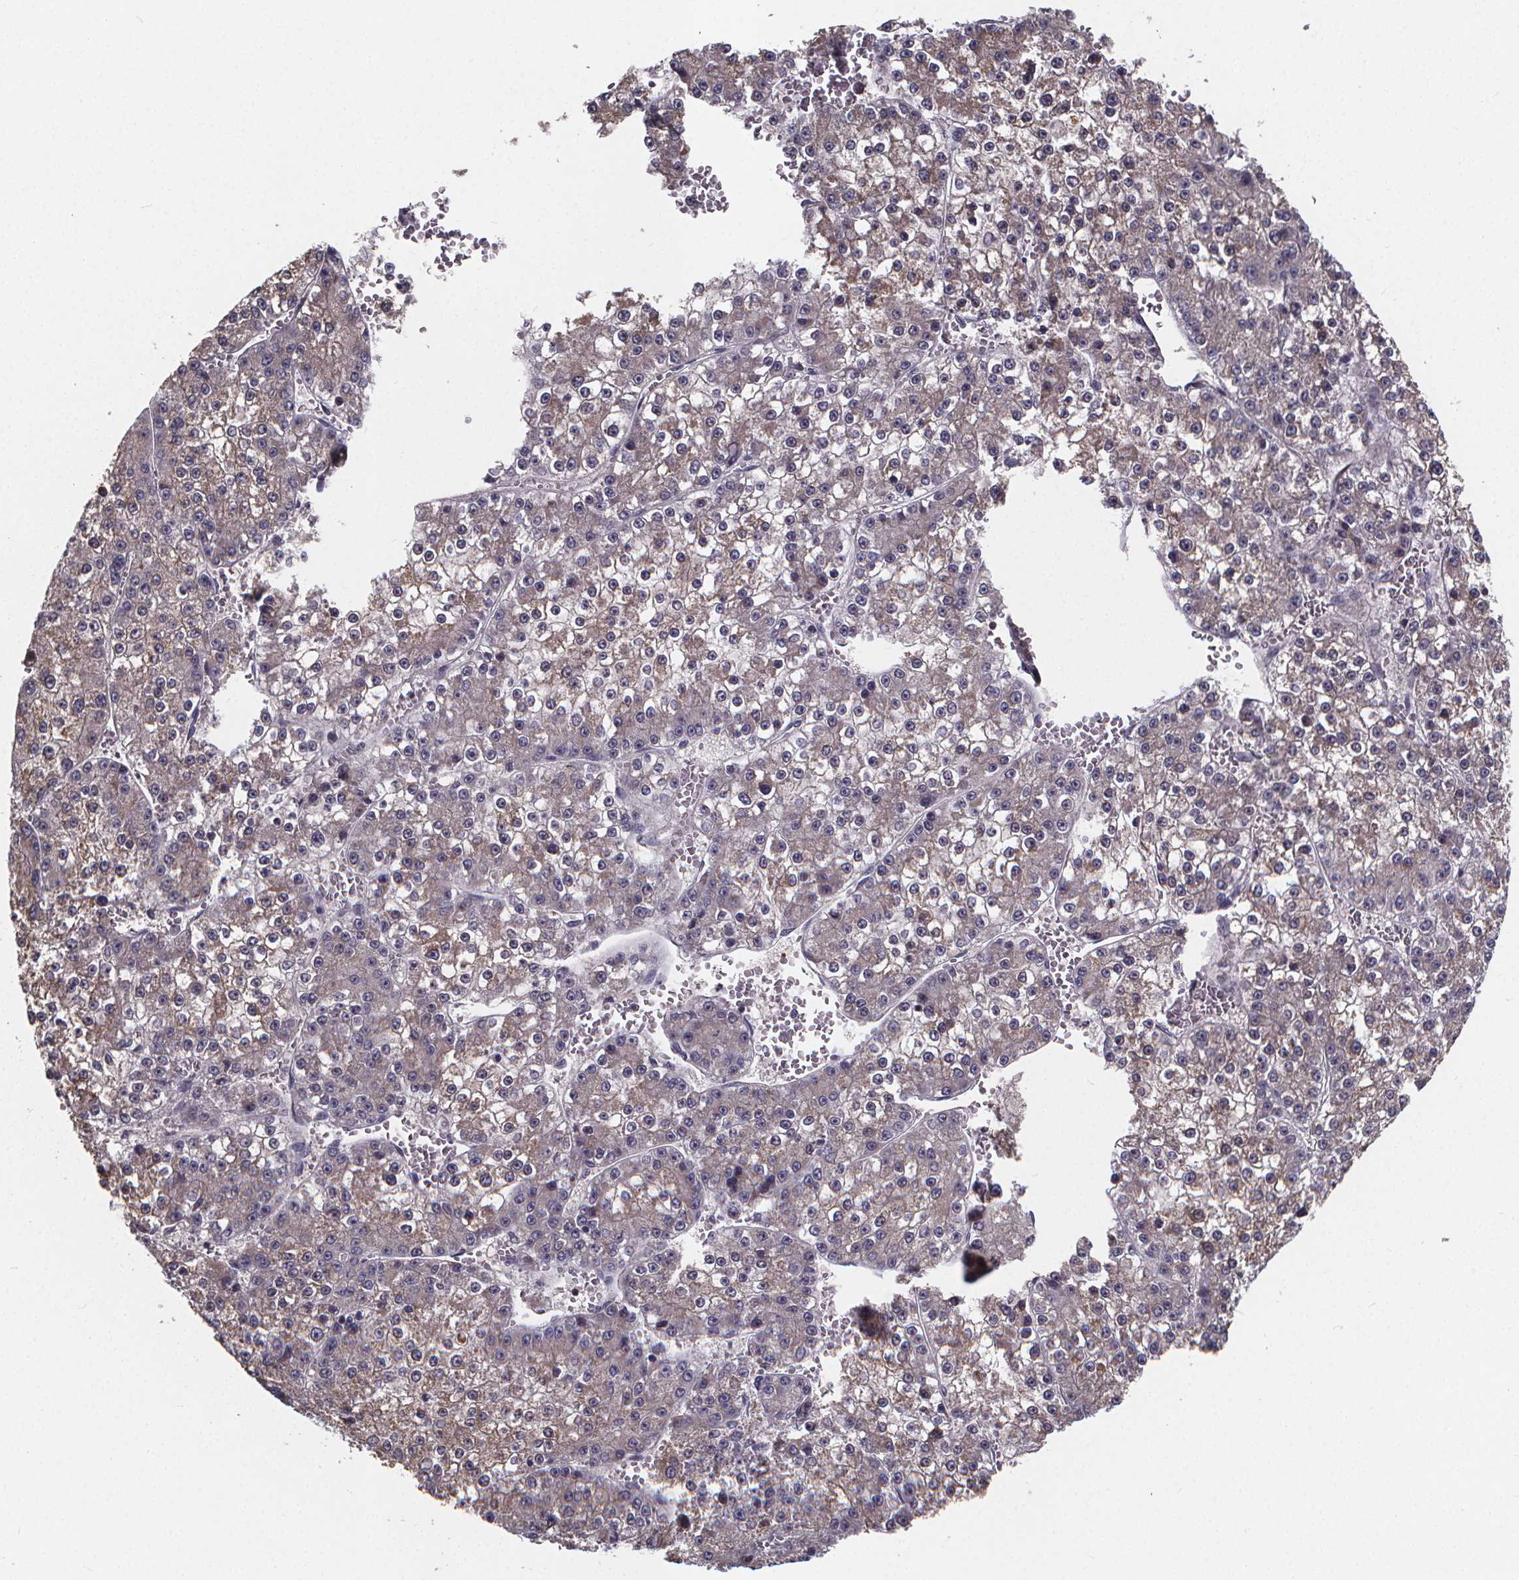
{"staining": {"intensity": "weak", "quantity": "<25%", "location": "cytoplasmic/membranous"}, "tissue": "liver cancer", "cell_type": "Tumor cells", "image_type": "cancer", "snomed": [{"axis": "morphology", "description": "Carcinoma, Hepatocellular, NOS"}, {"axis": "topography", "description": "Liver"}], "caption": "DAB immunohistochemical staining of hepatocellular carcinoma (liver) demonstrates no significant expression in tumor cells.", "gene": "FBXW2", "patient": {"sex": "female", "age": 73}}